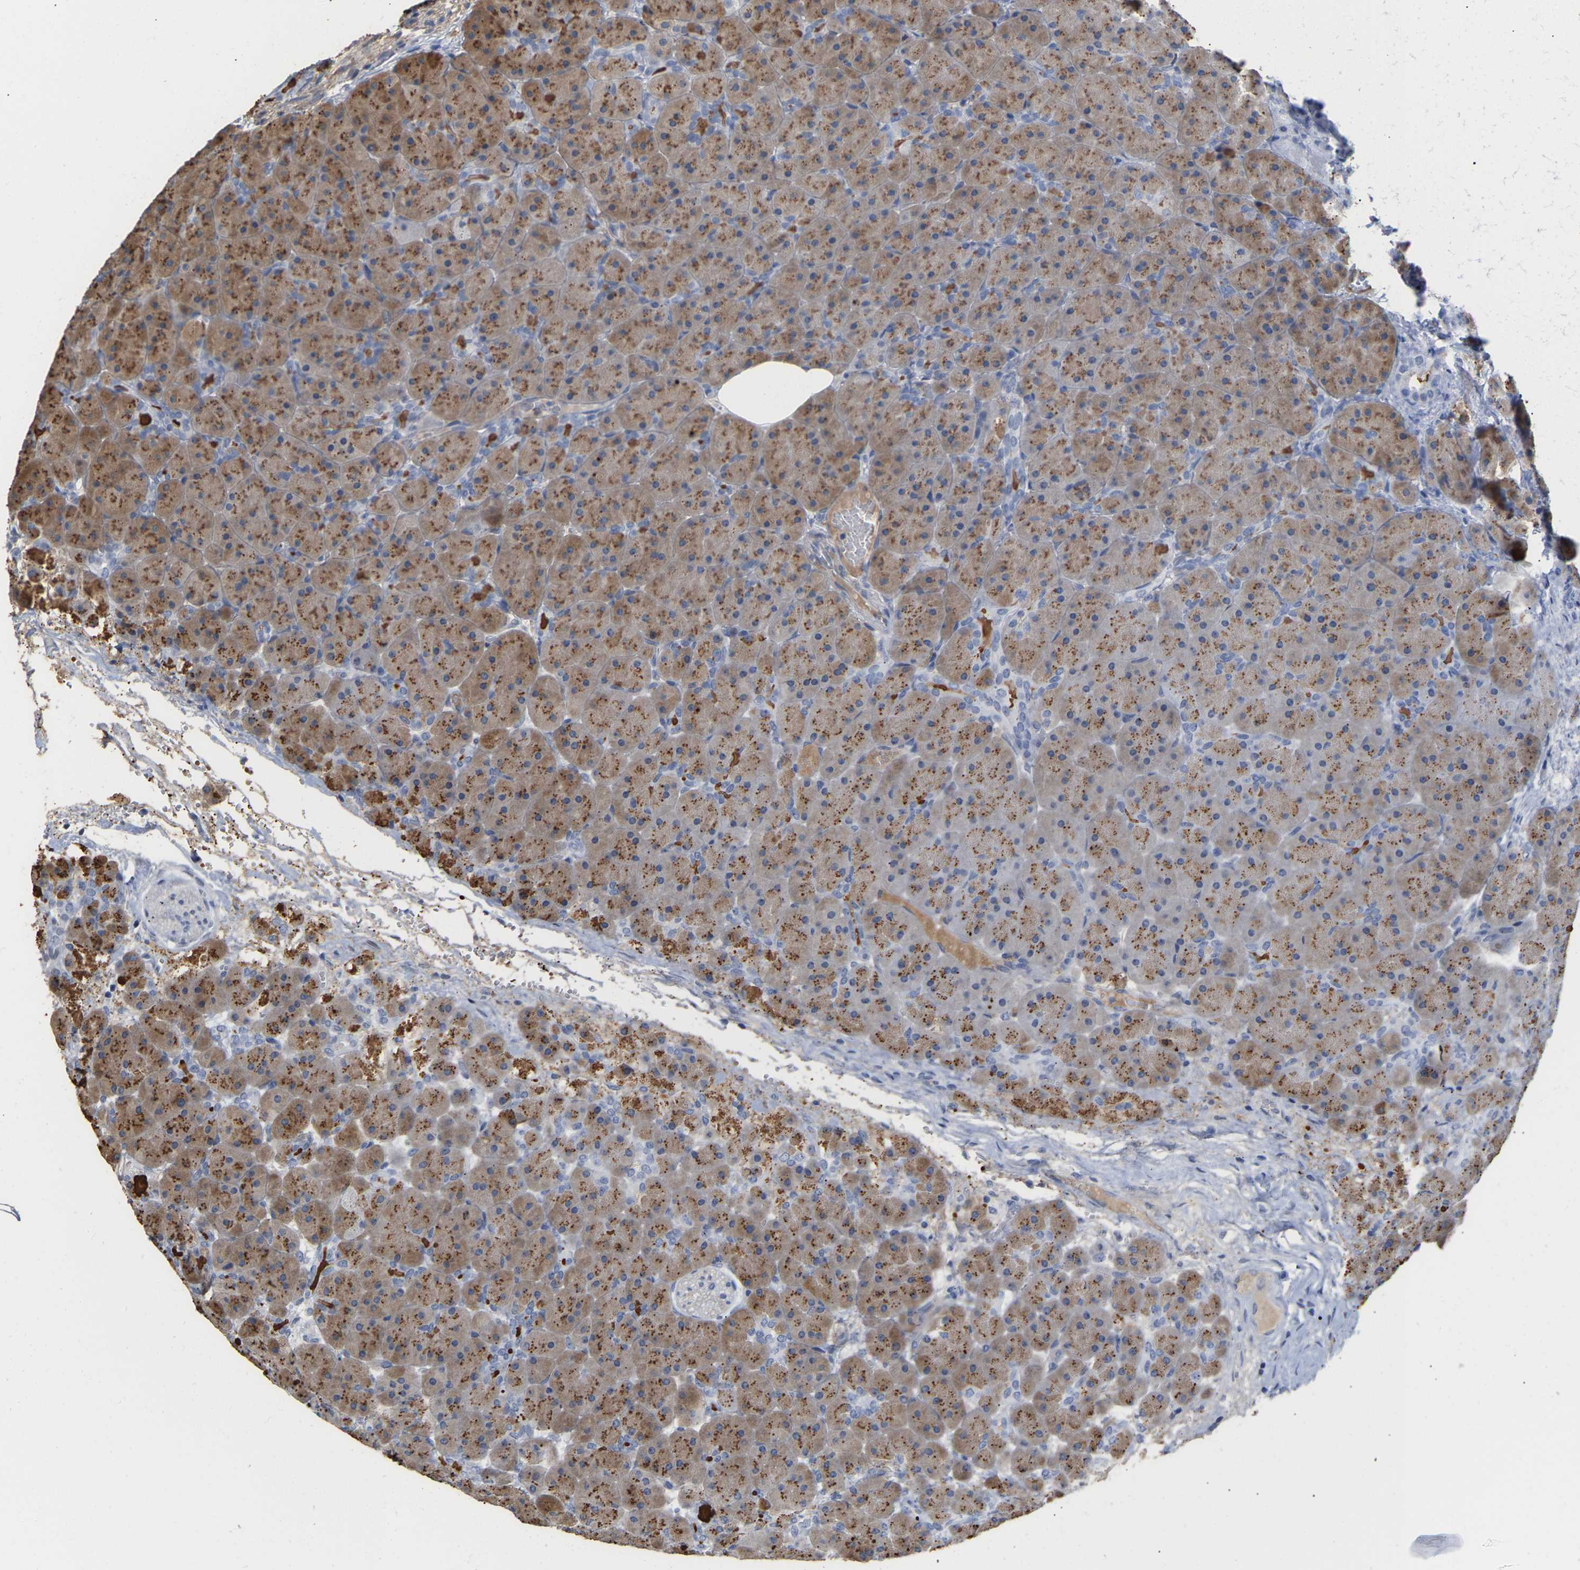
{"staining": {"intensity": "moderate", "quantity": ">75%", "location": "cytoplasmic/membranous"}, "tissue": "pancreas", "cell_type": "Exocrine glandular cells", "image_type": "normal", "snomed": [{"axis": "morphology", "description": "Normal tissue, NOS"}, {"axis": "topography", "description": "Pancreas"}], "caption": "This is a histology image of IHC staining of unremarkable pancreas, which shows moderate positivity in the cytoplasmic/membranous of exocrine glandular cells.", "gene": "AMPH", "patient": {"sex": "male", "age": 66}}